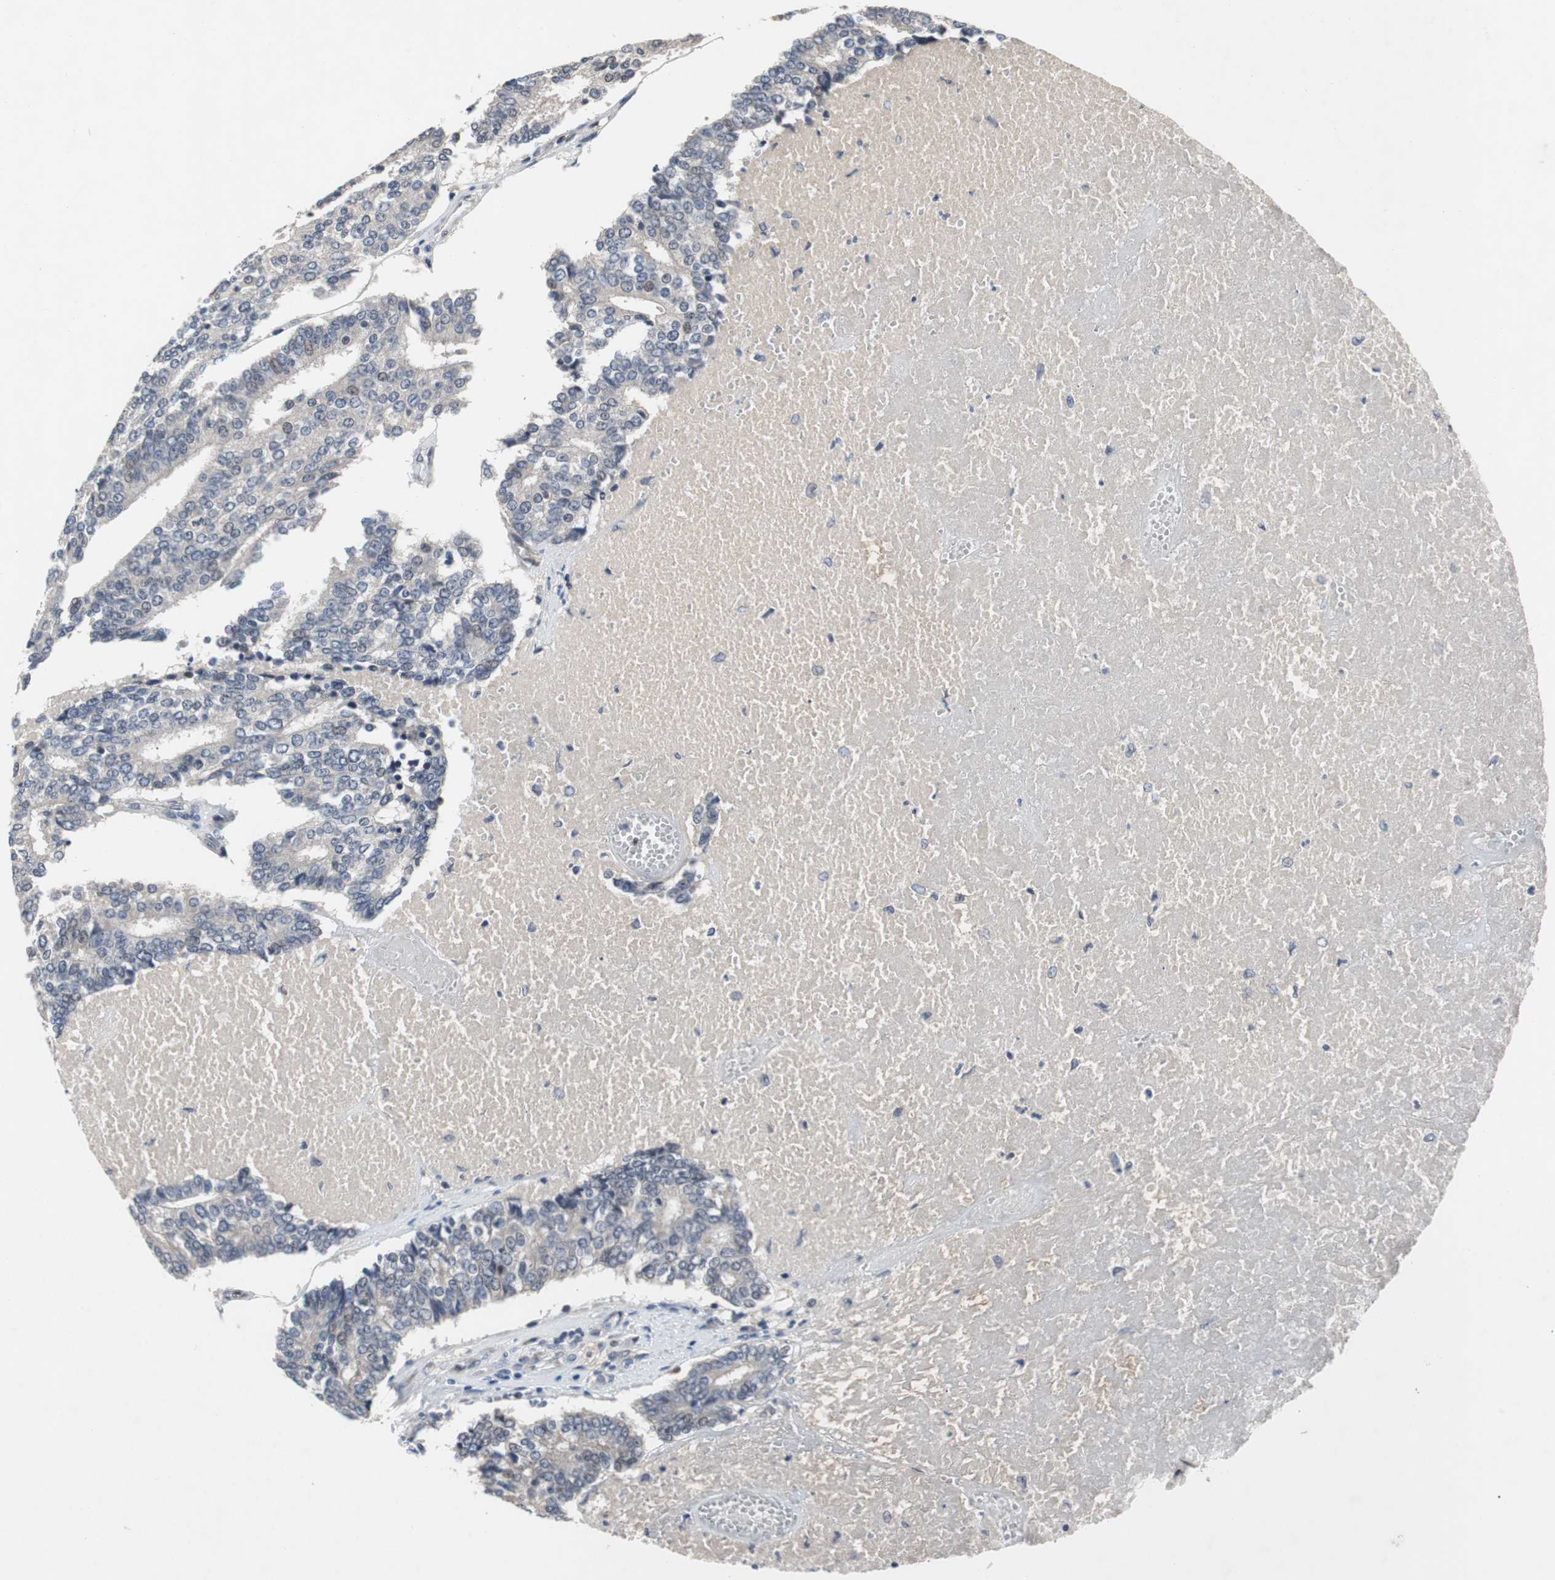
{"staining": {"intensity": "negative", "quantity": "none", "location": "none"}, "tissue": "prostate cancer", "cell_type": "Tumor cells", "image_type": "cancer", "snomed": [{"axis": "morphology", "description": "Adenocarcinoma, High grade"}, {"axis": "topography", "description": "Prostate"}], "caption": "DAB immunohistochemical staining of high-grade adenocarcinoma (prostate) demonstrates no significant positivity in tumor cells.", "gene": "TP63", "patient": {"sex": "male", "age": 55}}